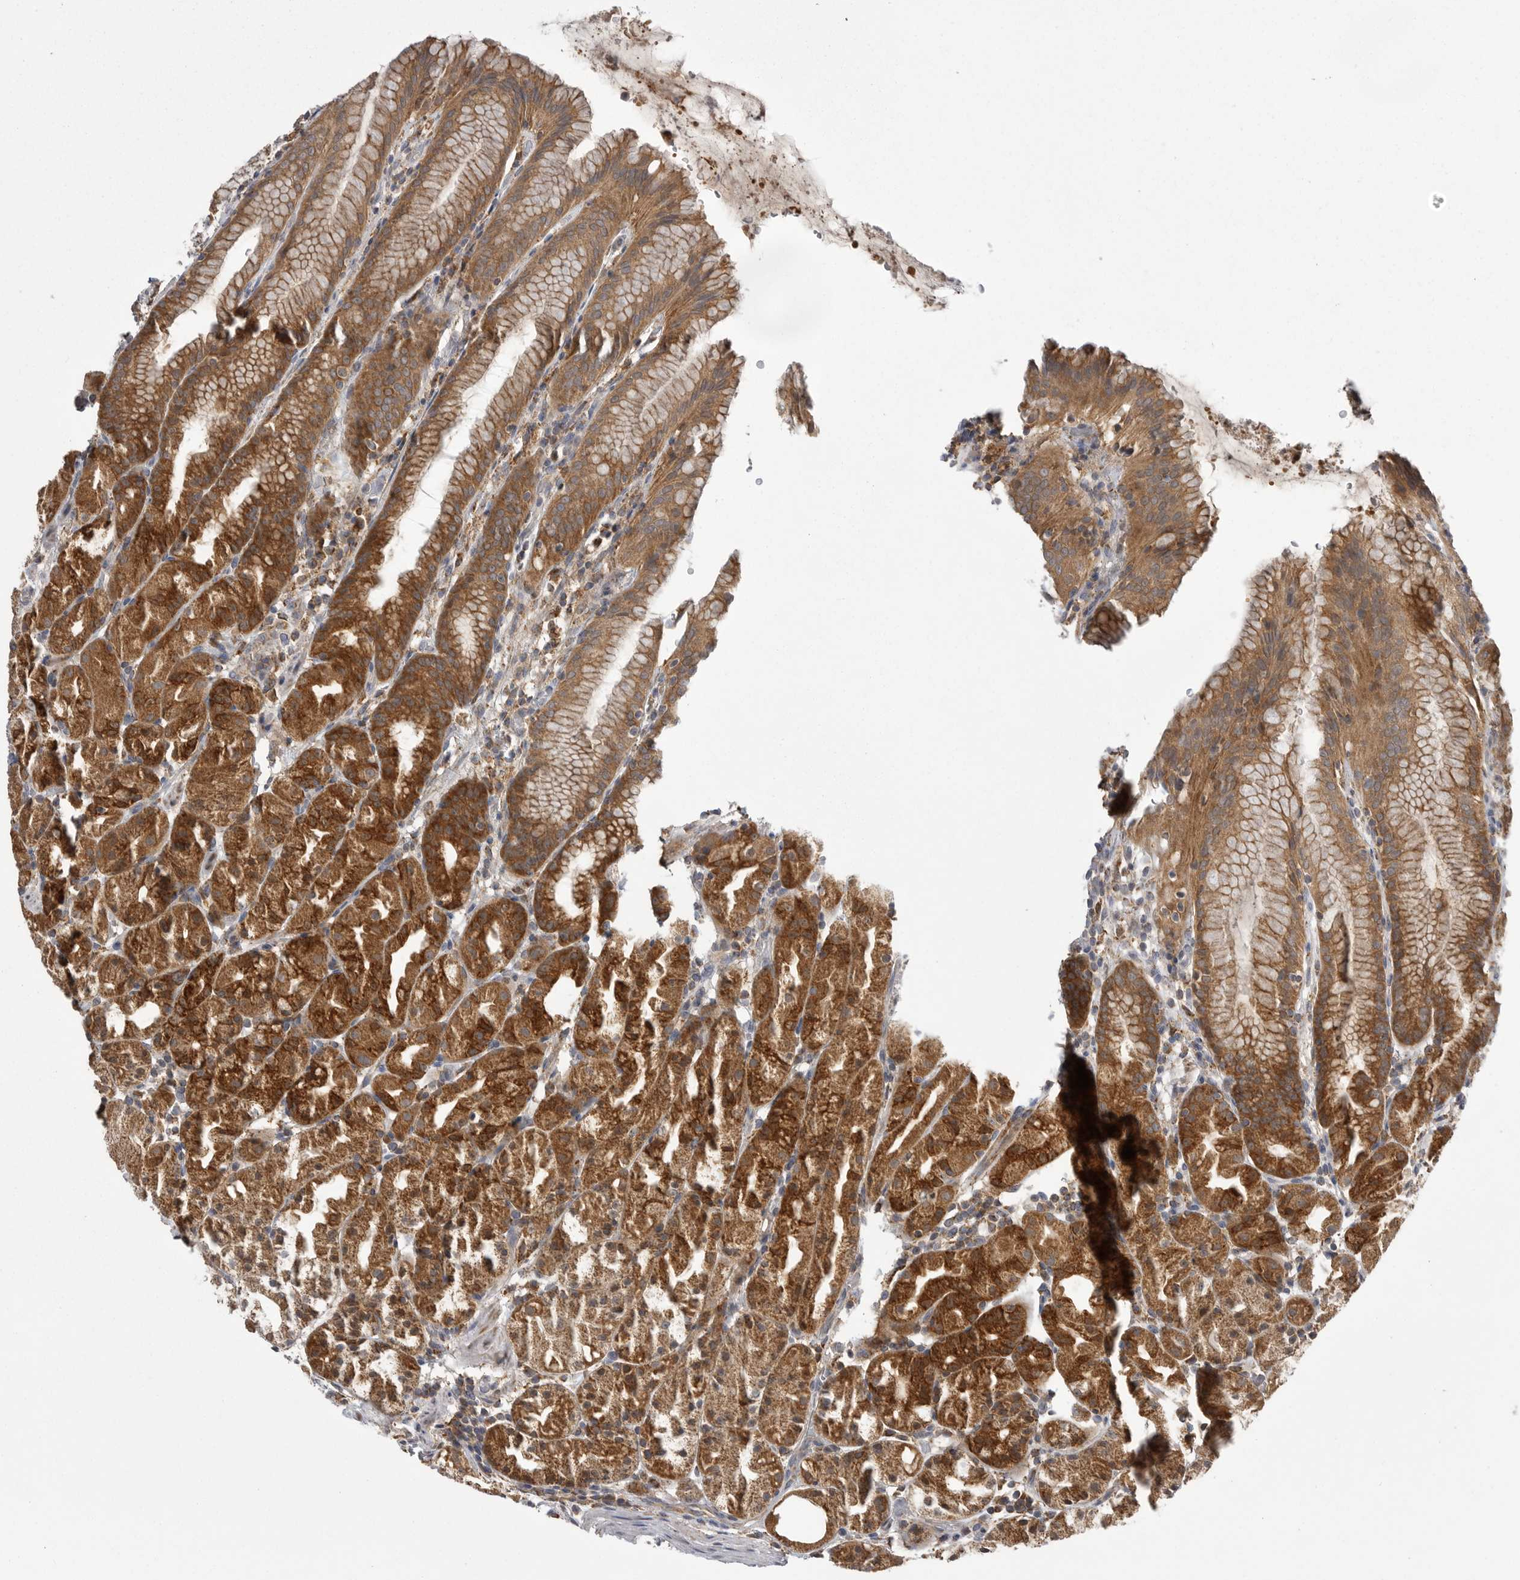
{"staining": {"intensity": "strong", "quantity": ">75%", "location": "cytoplasmic/membranous"}, "tissue": "stomach", "cell_type": "Glandular cells", "image_type": "normal", "snomed": [{"axis": "morphology", "description": "Normal tissue, NOS"}, {"axis": "topography", "description": "Stomach, upper"}], "caption": "This micrograph exhibits IHC staining of unremarkable human stomach, with high strong cytoplasmic/membranous expression in about >75% of glandular cells.", "gene": "KYAT3", "patient": {"sex": "male", "age": 48}}